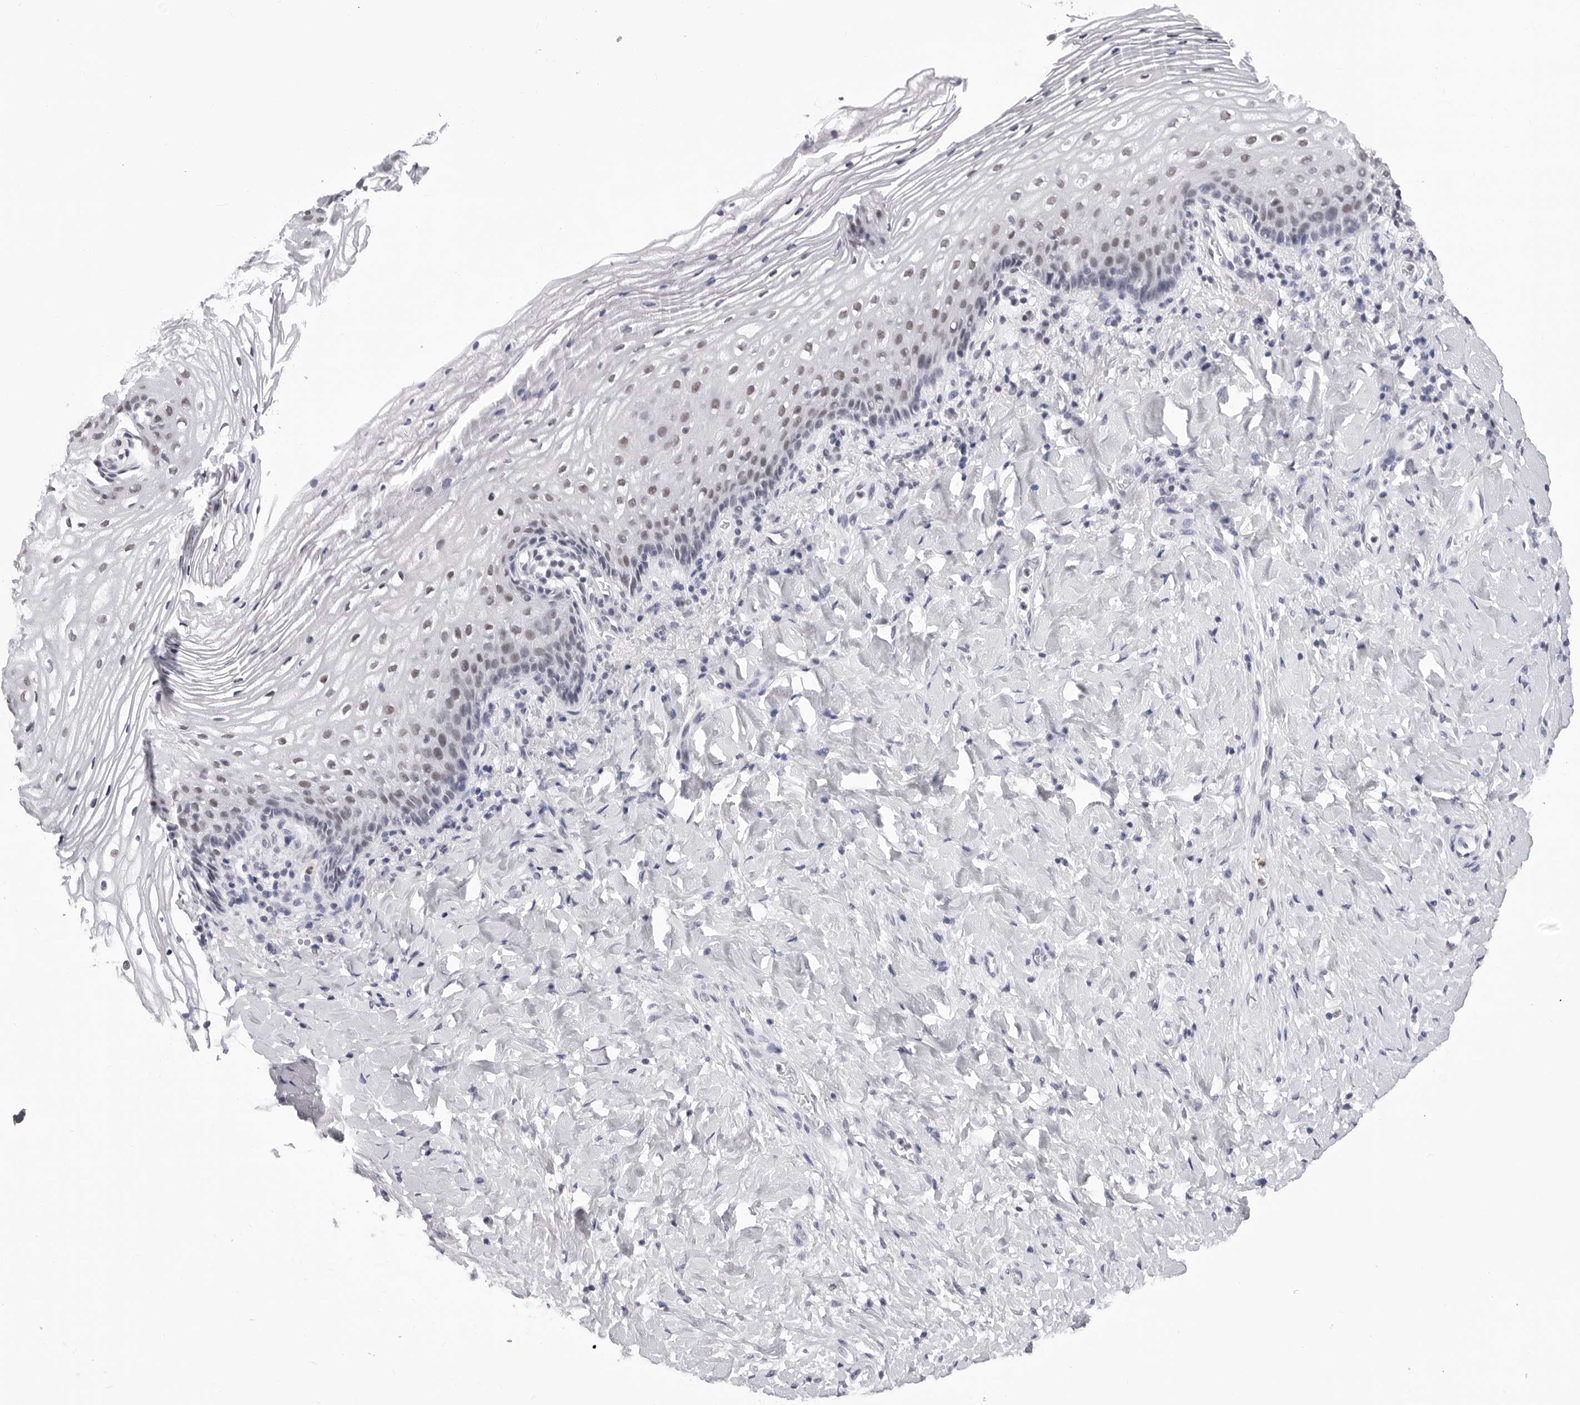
{"staining": {"intensity": "weak", "quantity": "<25%", "location": "nuclear"}, "tissue": "vagina", "cell_type": "Squamous epithelial cells", "image_type": "normal", "snomed": [{"axis": "morphology", "description": "Normal tissue, NOS"}, {"axis": "topography", "description": "Vagina"}], "caption": "The IHC histopathology image has no significant expression in squamous epithelial cells of vagina.", "gene": "SF3B4", "patient": {"sex": "female", "age": 60}}